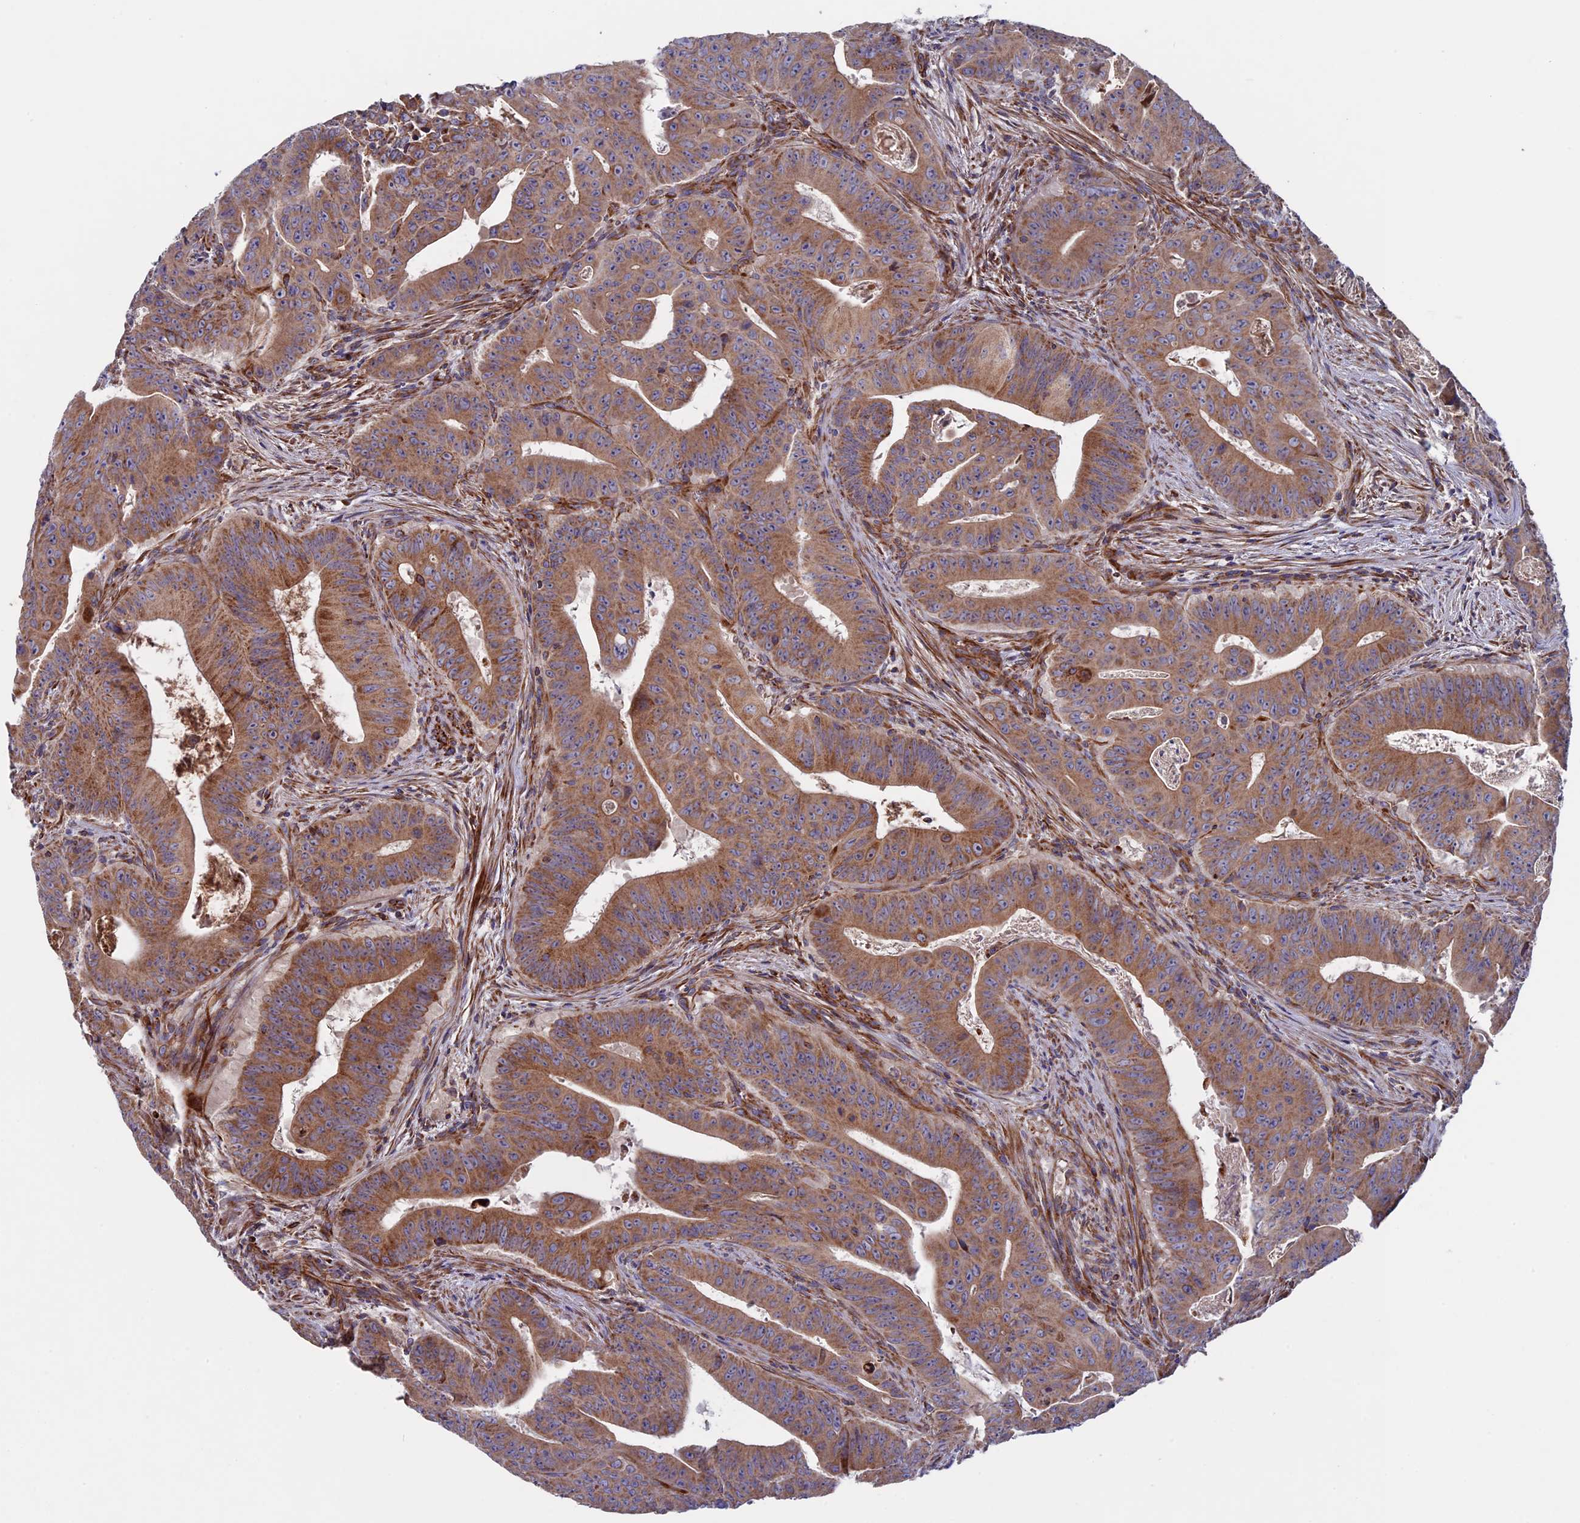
{"staining": {"intensity": "moderate", "quantity": ">75%", "location": "cytoplasmic/membranous"}, "tissue": "colorectal cancer", "cell_type": "Tumor cells", "image_type": "cancer", "snomed": [{"axis": "morphology", "description": "Adenocarcinoma, NOS"}, {"axis": "topography", "description": "Rectum"}], "caption": "The photomicrograph demonstrates a brown stain indicating the presence of a protein in the cytoplasmic/membranous of tumor cells in colorectal cancer. (DAB = brown stain, brightfield microscopy at high magnification).", "gene": "SLC15A5", "patient": {"sex": "female", "age": 75}}